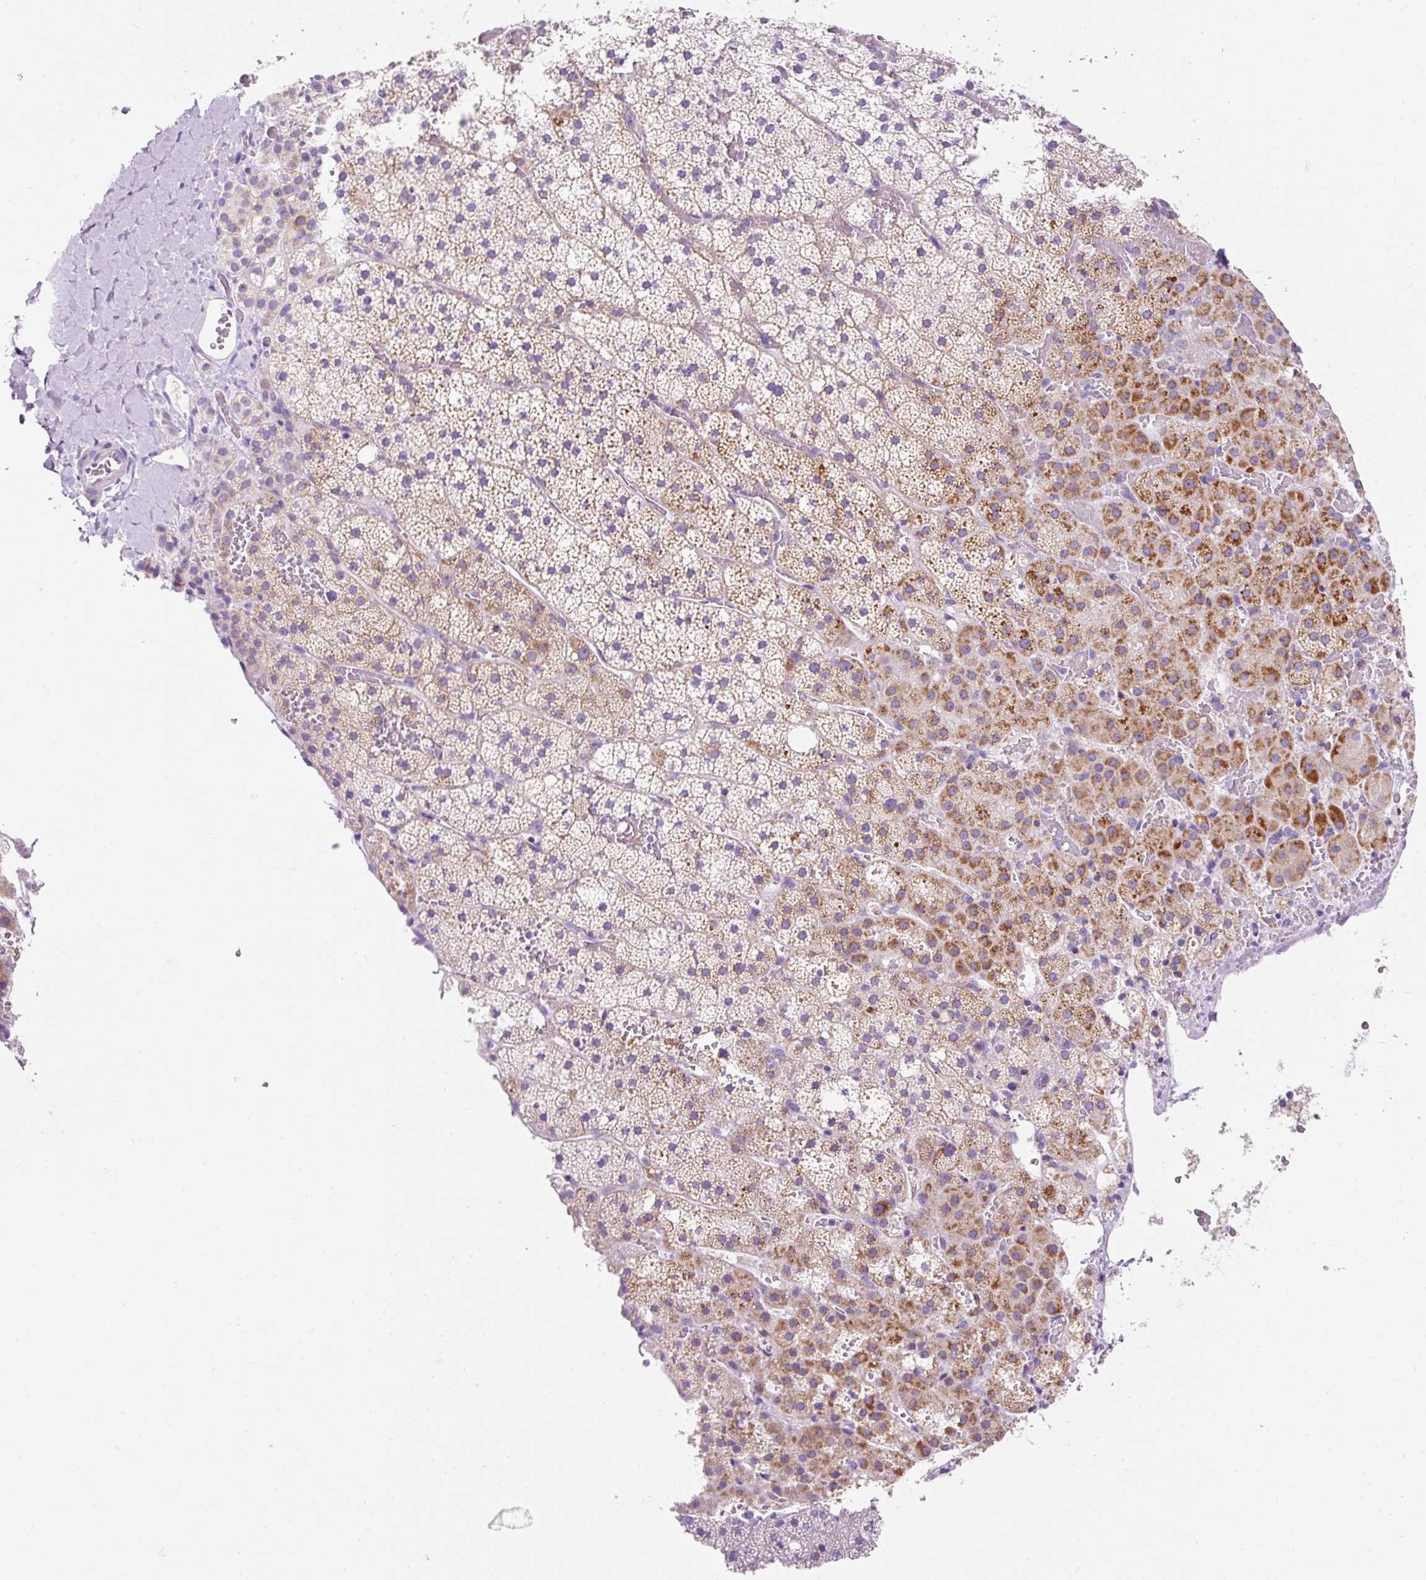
{"staining": {"intensity": "moderate", "quantity": "25%-75%", "location": "cytoplasmic/membranous"}, "tissue": "adrenal gland", "cell_type": "Glandular cells", "image_type": "normal", "snomed": [{"axis": "morphology", "description": "Normal tissue, NOS"}, {"axis": "topography", "description": "Adrenal gland"}], "caption": "Immunohistochemistry micrograph of benign adrenal gland stained for a protein (brown), which shows medium levels of moderate cytoplasmic/membranous staining in about 25%-75% of glandular cells.", "gene": "PLPP2", "patient": {"sex": "male", "age": 53}}